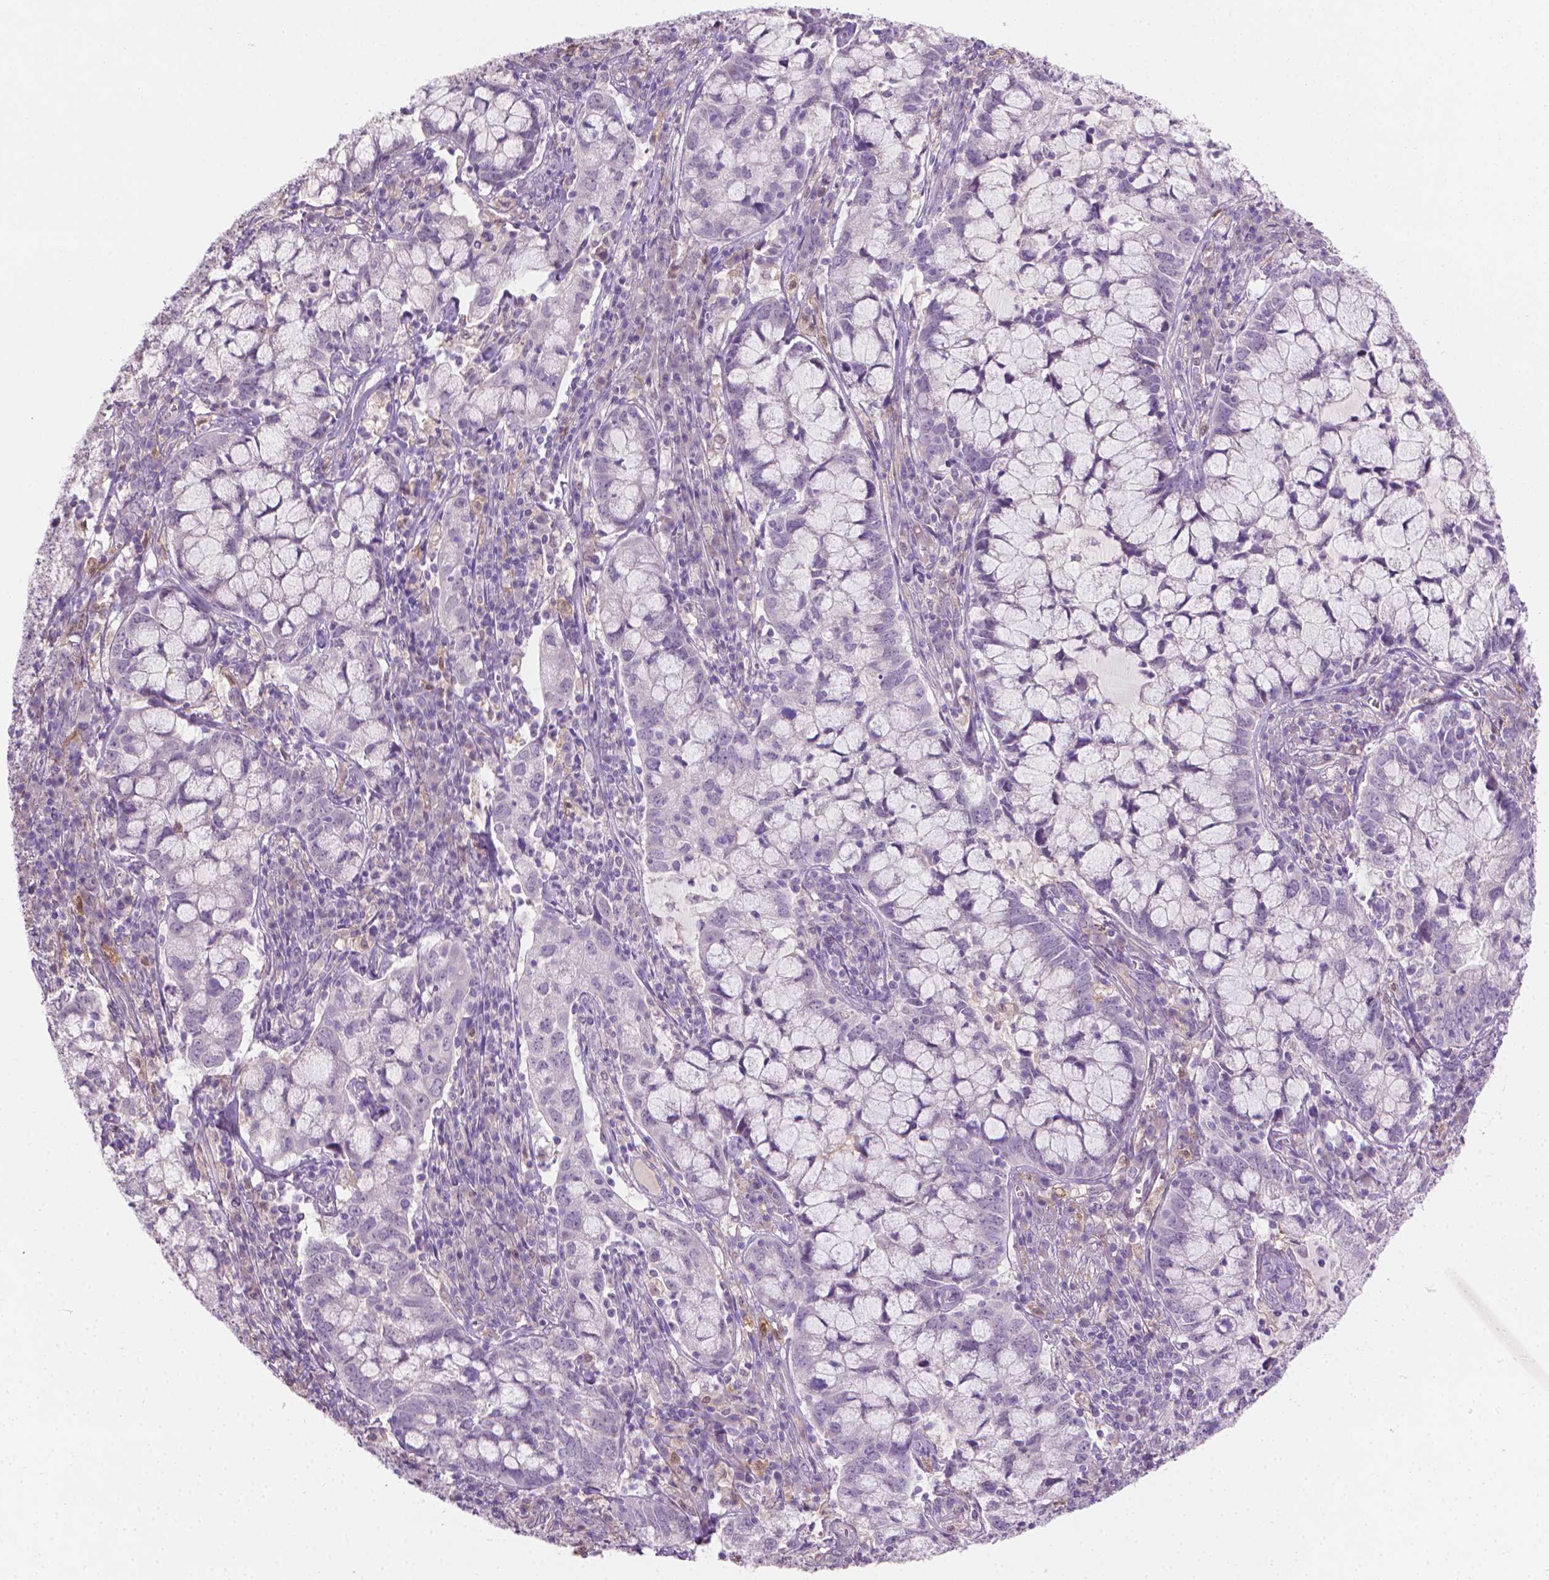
{"staining": {"intensity": "negative", "quantity": "none", "location": "none"}, "tissue": "cervical cancer", "cell_type": "Tumor cells", "image_type": "cancer", "snomed": [{"axis": "morphology", "description": "Adenocarcinoma, NOS"}, {"axis": "topography", "description": "Cervix"}], "caption": "Immunohistochemistry (IHC) histopathology image of cervical adenocarcinoma stained for a protein (brown), which shows no positivity in tumor cells.", "gene": "GSDMA", "patient": {"sex": "female", "age": 40}}